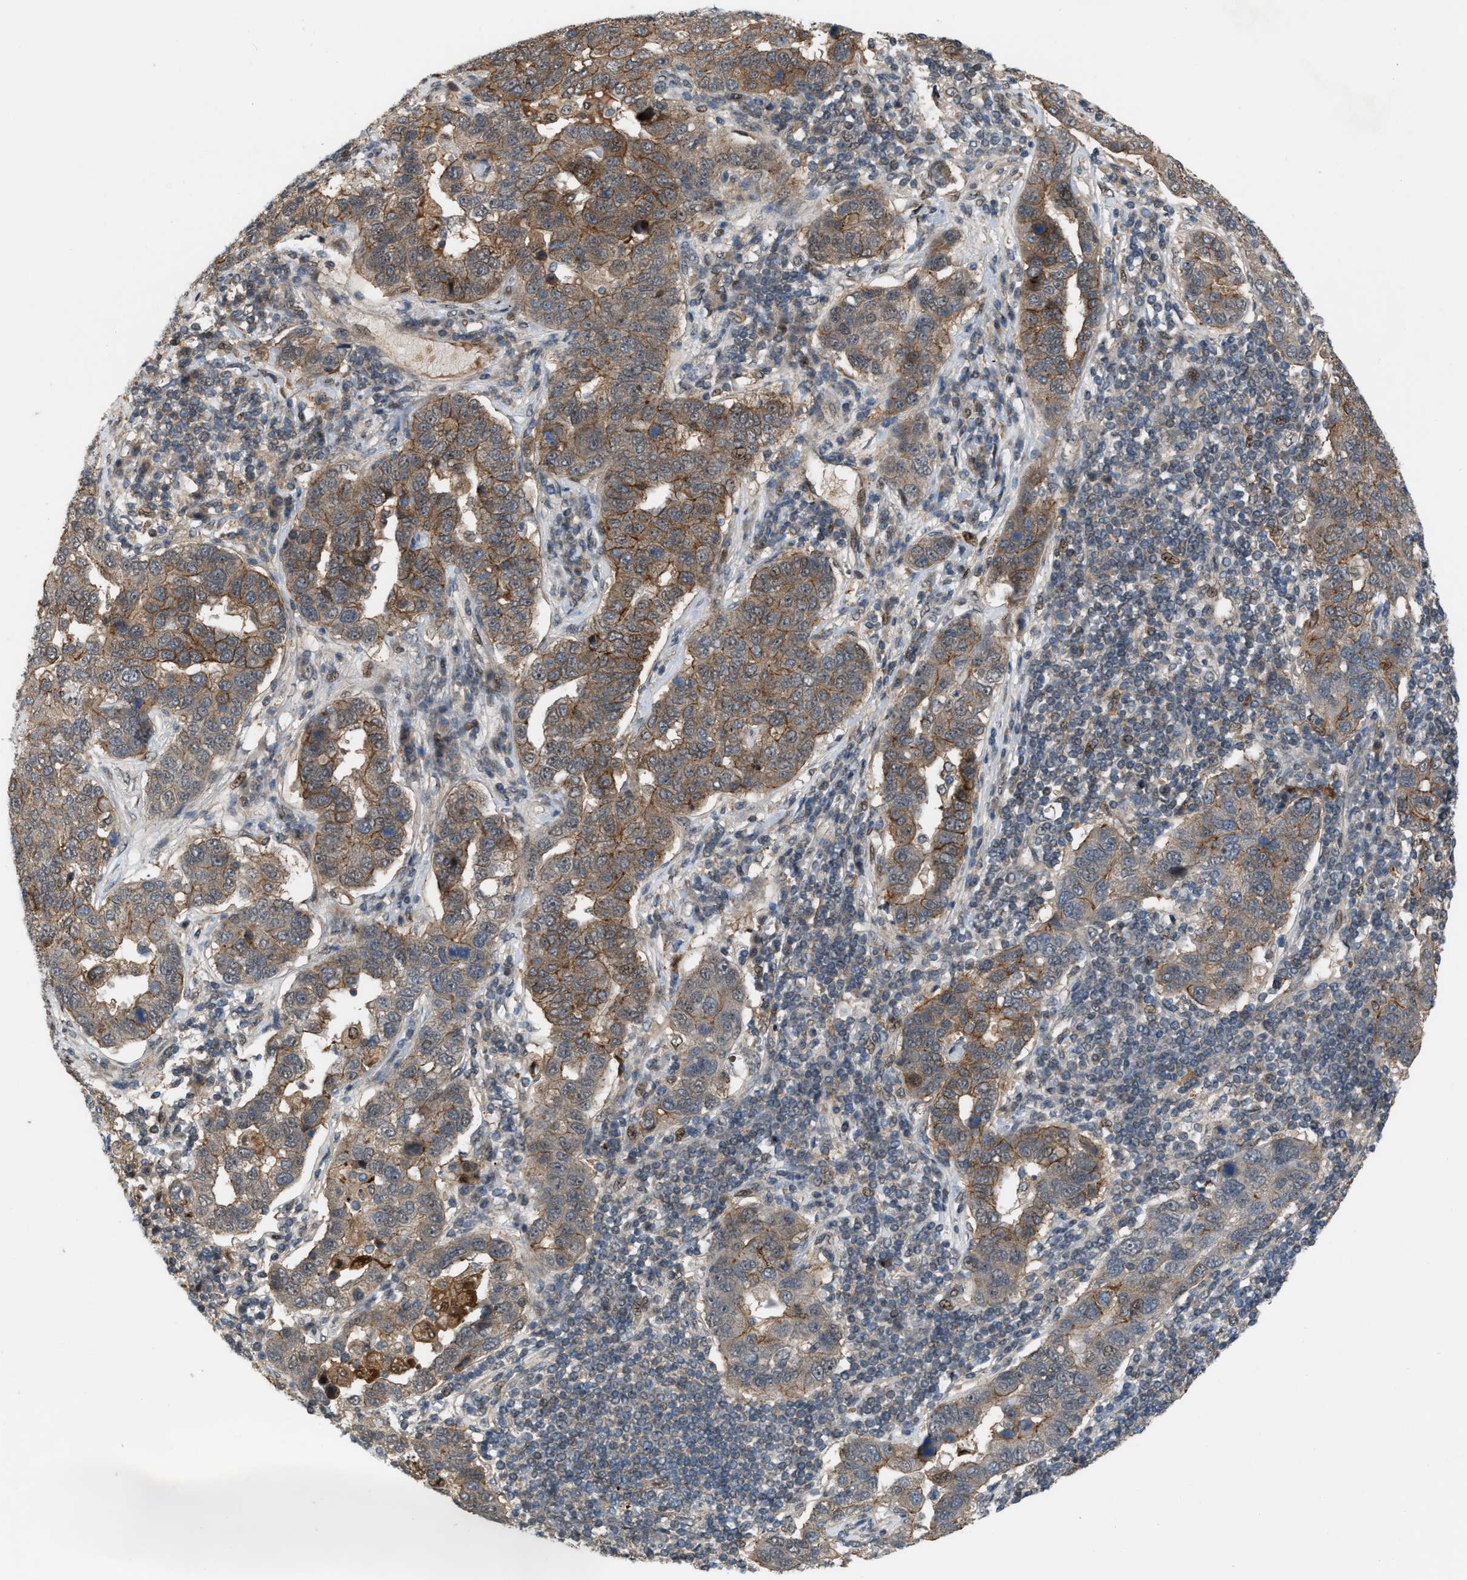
{"staining": {"intensity": "moderate", "quantity": ">75%", "location": "cytoplasmic/membranous"}, "tissue": "pancreatic cancer", "cell_type": "Tumor cells", "image_type": "cancer", "snomed": [{"axis": "morphology", "description": "Adenocarcinoma, NOS"}, {"axis": "topography", "description": "Pancreas"}], "caption": "Adenocarcinoma (pancreatic) stained with DAB immunohistochemistry exhibits medium levels of moderate cytoplasmic/membranous staining in about >75% of tumor cells. The protein is shown in brown color, while the nuclei are stained blue.", "gene": "RFFL", "patient": {"sex": "female", "age": 61}}